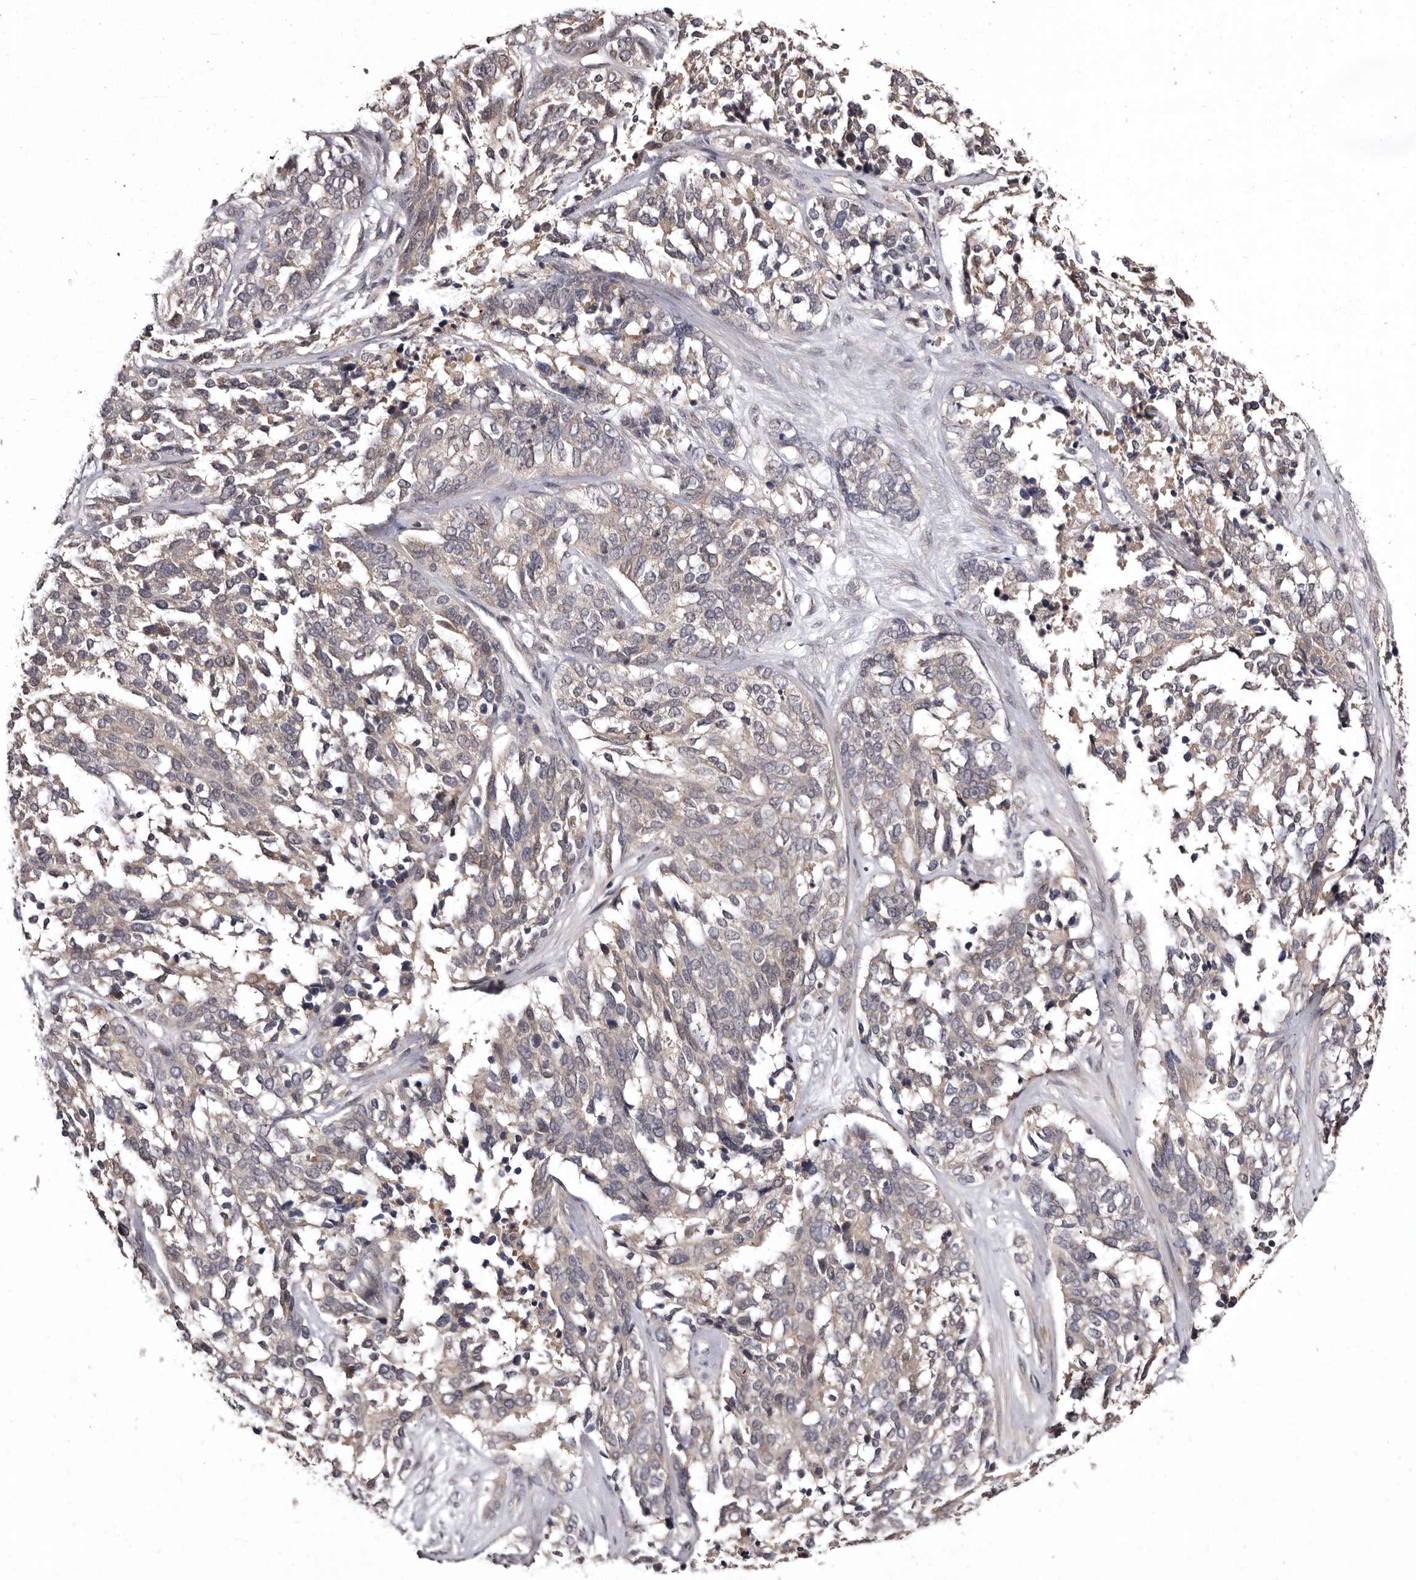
{"staining": {"intensity": "weak", "quantity": "<25%", "location": "cytoplasmic/membranous"}, "tissue": "ovarian cancer", "cell_type": "Tumor cells", "image_type": "cancer", "snomed": [{"axis": "morphology", "description": "Cystadenocarcinoma, serous, NOS"}, {"axis": "topography", "description": "Ovary"}], "caption": "IHC photomicrograph of neoplastic tissue: human ovarian cancer (serous cystadenocarcinoma) stained with DAB (3,3'-diaminobenzidine) shows no significant protein expression in tumor cells.", "gene": "FAM91A1", "patient": {"sex": "female", "age": 44}}